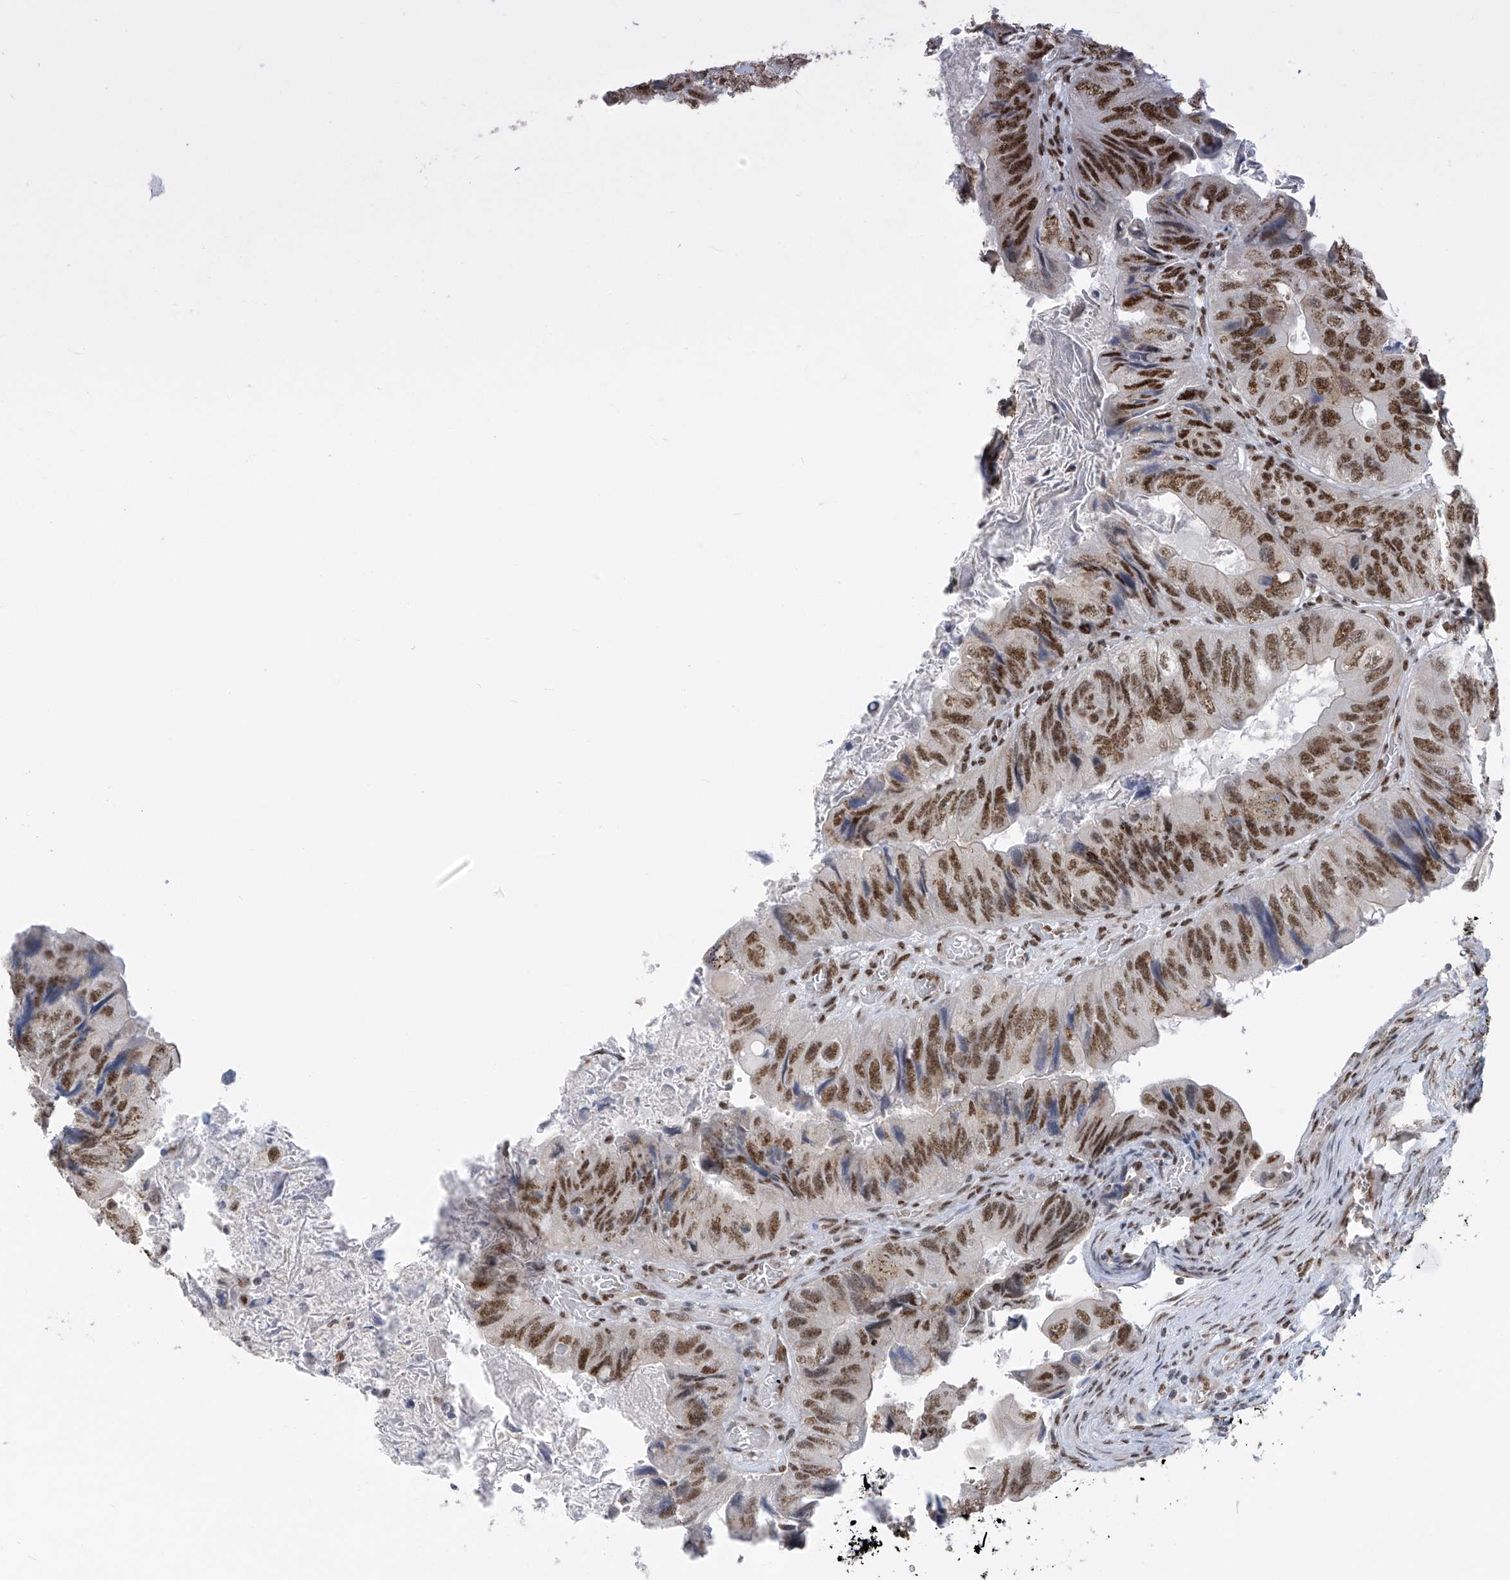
{"staining": {"intensity": "moderate", "quantity": ">75%", "location": "nuclear"}, "tissue": "colorectal cancer", "cell_type": "Tumor cells", "image_type": "cancer", "snomed": [{"axis": "morphology", "description": "Adenocarcinoma, NOS"}, {"axis": "topography", "description": "Rectum"}], "caption": "Adenocarcinoma (colorectal) tissue shows moderate nuclear positivity in approximately >75% of tumor cells, visualized by immunohistochemistry.", "gene": "APLF", "patient": {"sex": "male", "age": 63}}